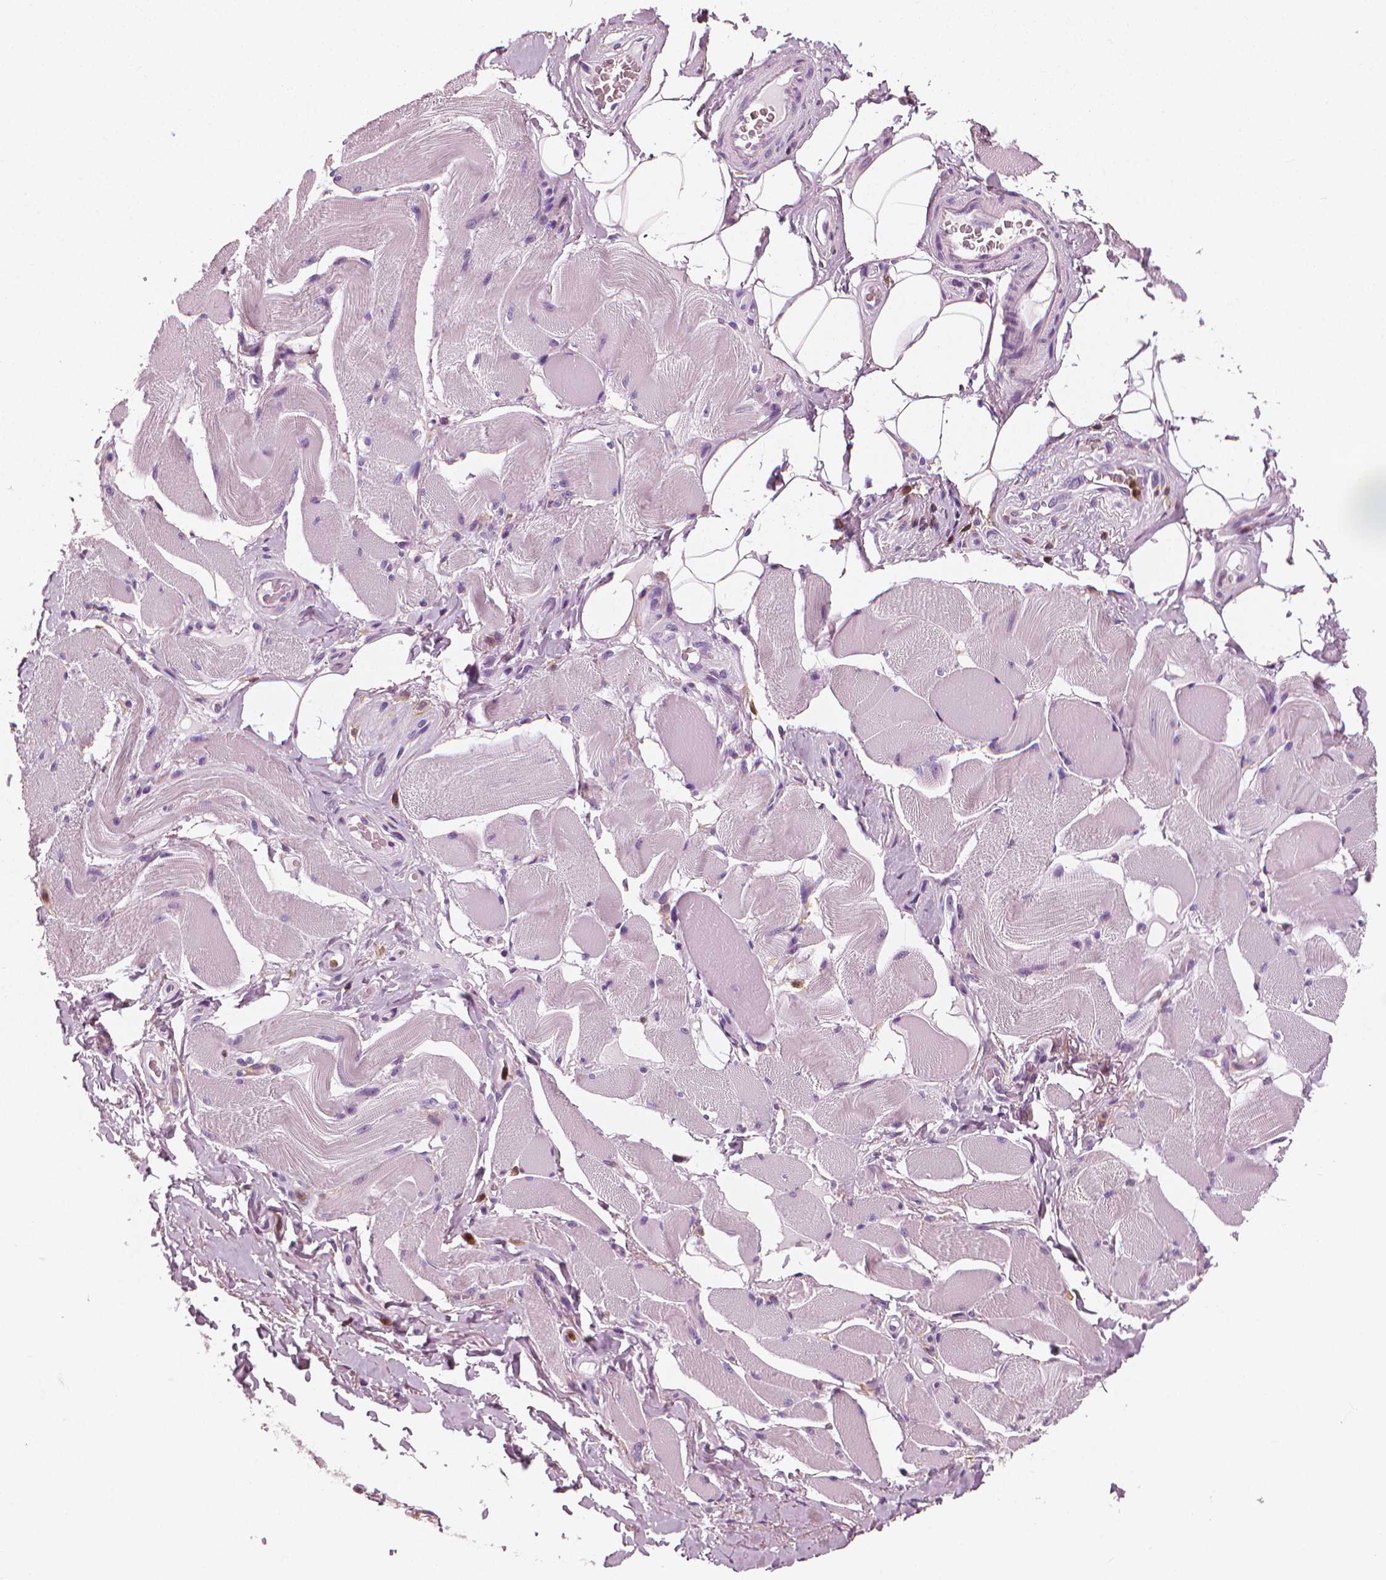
{"staining": {"intensity": "negative", "quantity": "none", "location": "none"}, "tissue": "skeletal muscle", "cell_type": "Myocytes", "image_type": "normal", "snomed": [{"axis": "morphology", "description": "Normal tissue, NOS"}, {"axis": "topography", "description": "Skeletal muscle"}, {"axis": "topography", "description": "Anal"}, {"axis": "topography", "description": "Peripheral nerve tissue"}], "caption": "Skeletal muscle was stained to show a protein in brown. There is no significant staining in myocytes. (DAB (3,3'-diaminobenzidine) immunohistochemistry (IHC) with hematoxylin counter stain).", "gene": "PTPRC", "patient": {"sex": "male", "age": 53}}